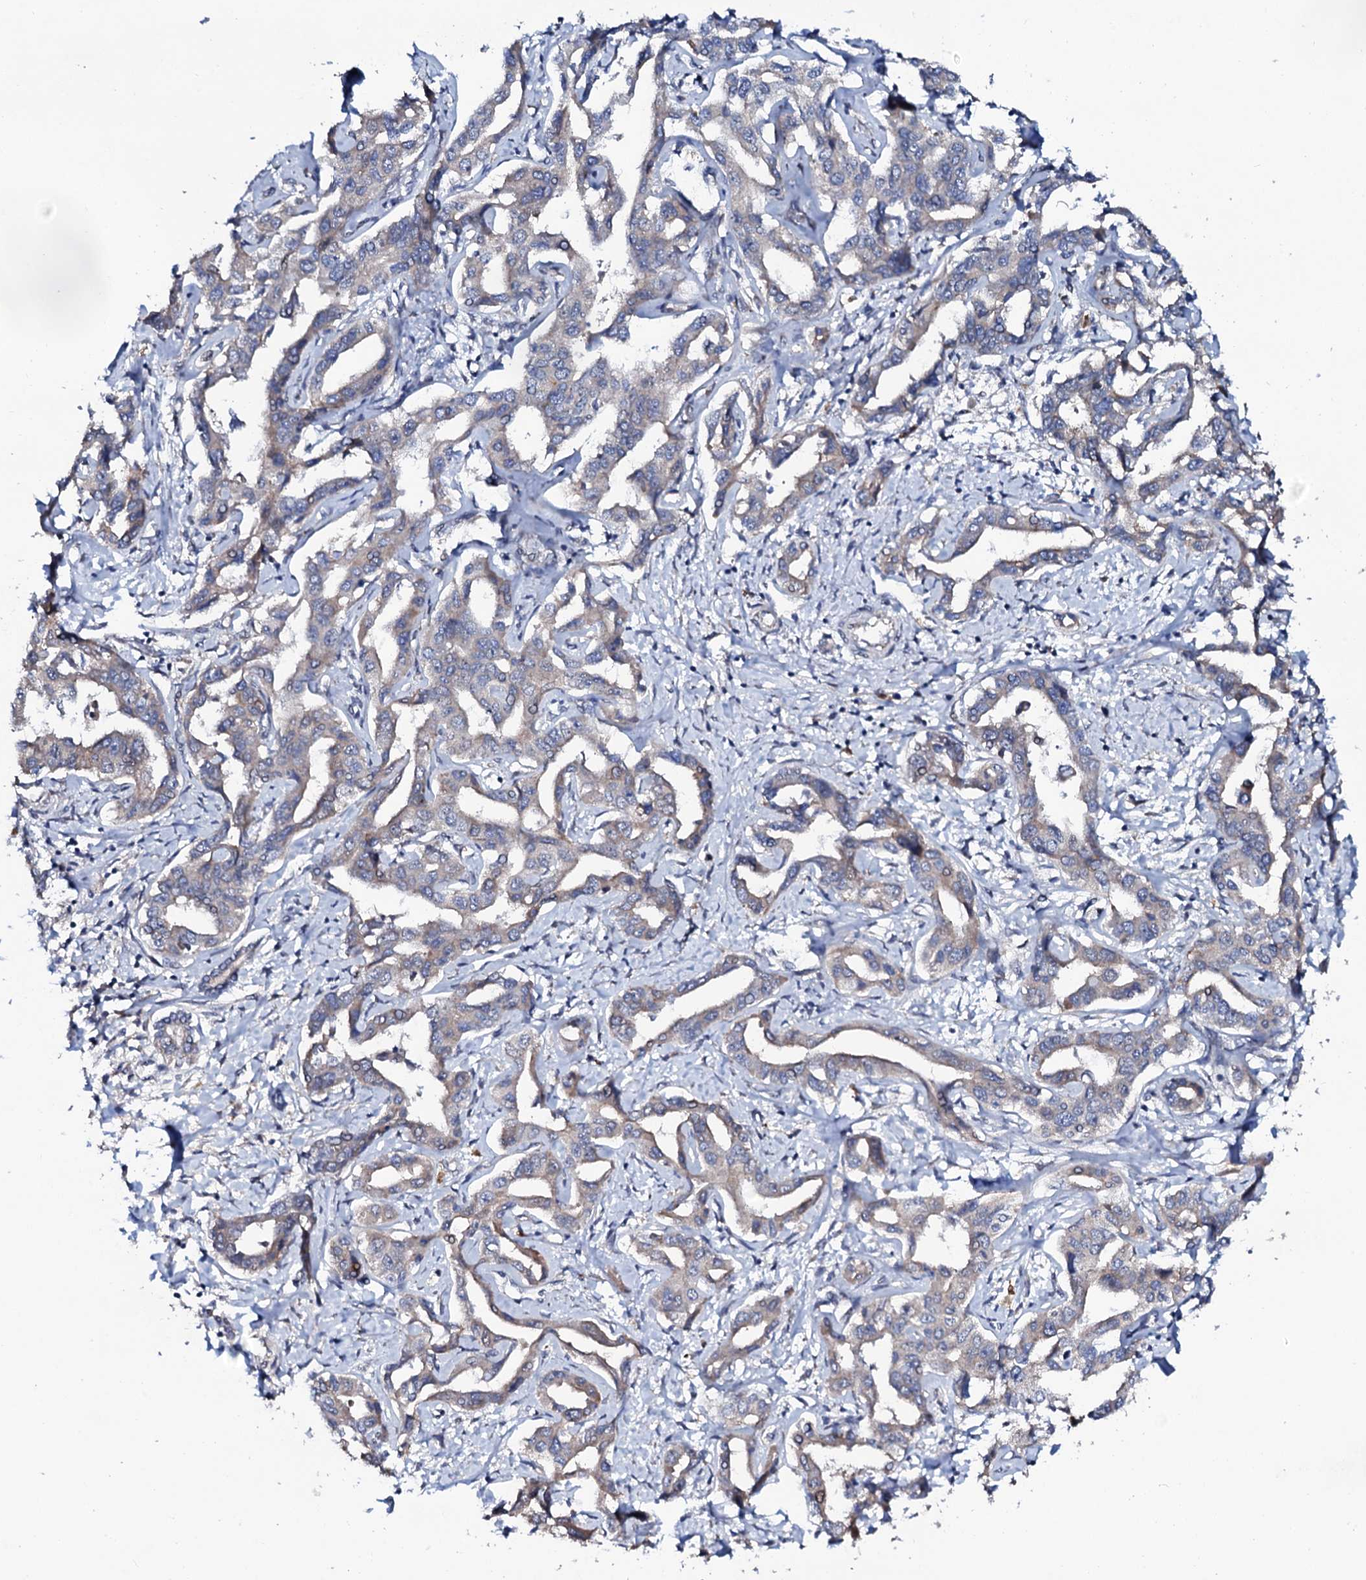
{"staining": {"intensity": "negative", "quantity": "none", "location": "none"}, "tissue": "liver cancer", "cell_type": "Tumor cells", "image_type": "cancer", "snomed": [{"axis": "morphology", "description": "Cholangiocarcinoma"}, {"axis": "topography", "description": "Liver"}], "caption": "DAB immunohistochemical staining of human liver cholangiocarcinoma exhibits no significant positivity in tumor cells. The staining is performed using DAB brown chromogen with nuclei counter-stained in using hematoxylin.", "gene": "PPP1R3D", "patient": {"sex": "male", "age": 59}}